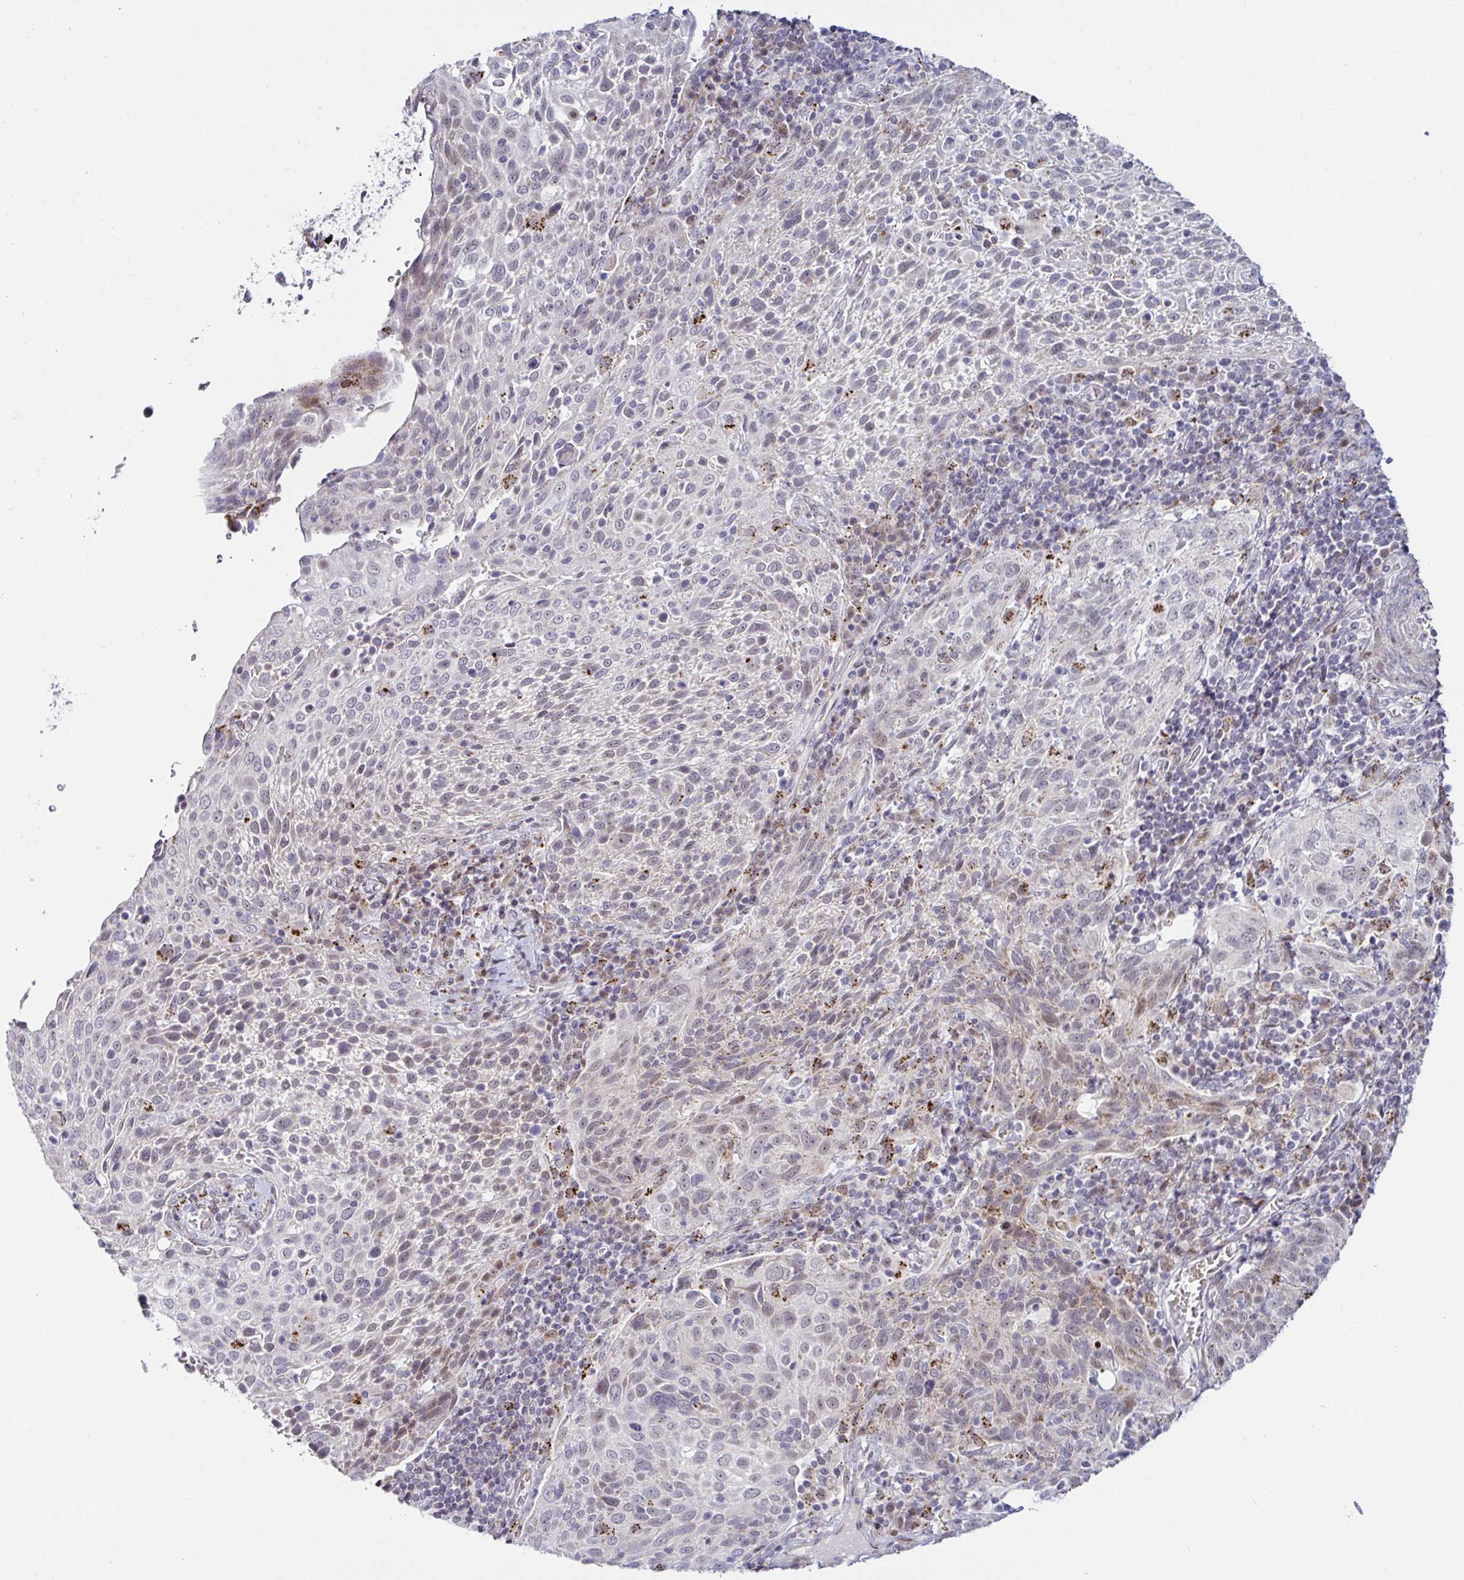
{"staining": {"intensity": "weak", "quantity": "<25%", "location": "cytoplasmic/membranous"}, "tissue": "cervical cancer", "cell_type": "Tumor cells", "image_type": "cancer", "snomed": [{"axis": "morphology", "description": "Squamous cell carcinoma, NOS"}, {"axis": "topography", "description": "Cervix"}], "caption": "The histopathology image demonstrates no significant staining in tumor cells of squamous cell carcinoma (cervical). The staining is performed using DAB brown chromogen with nuclei counter-stained in using hematoxylin.", "gene": "DZIP1", "patient": {"sex": "female", "age": 61}}